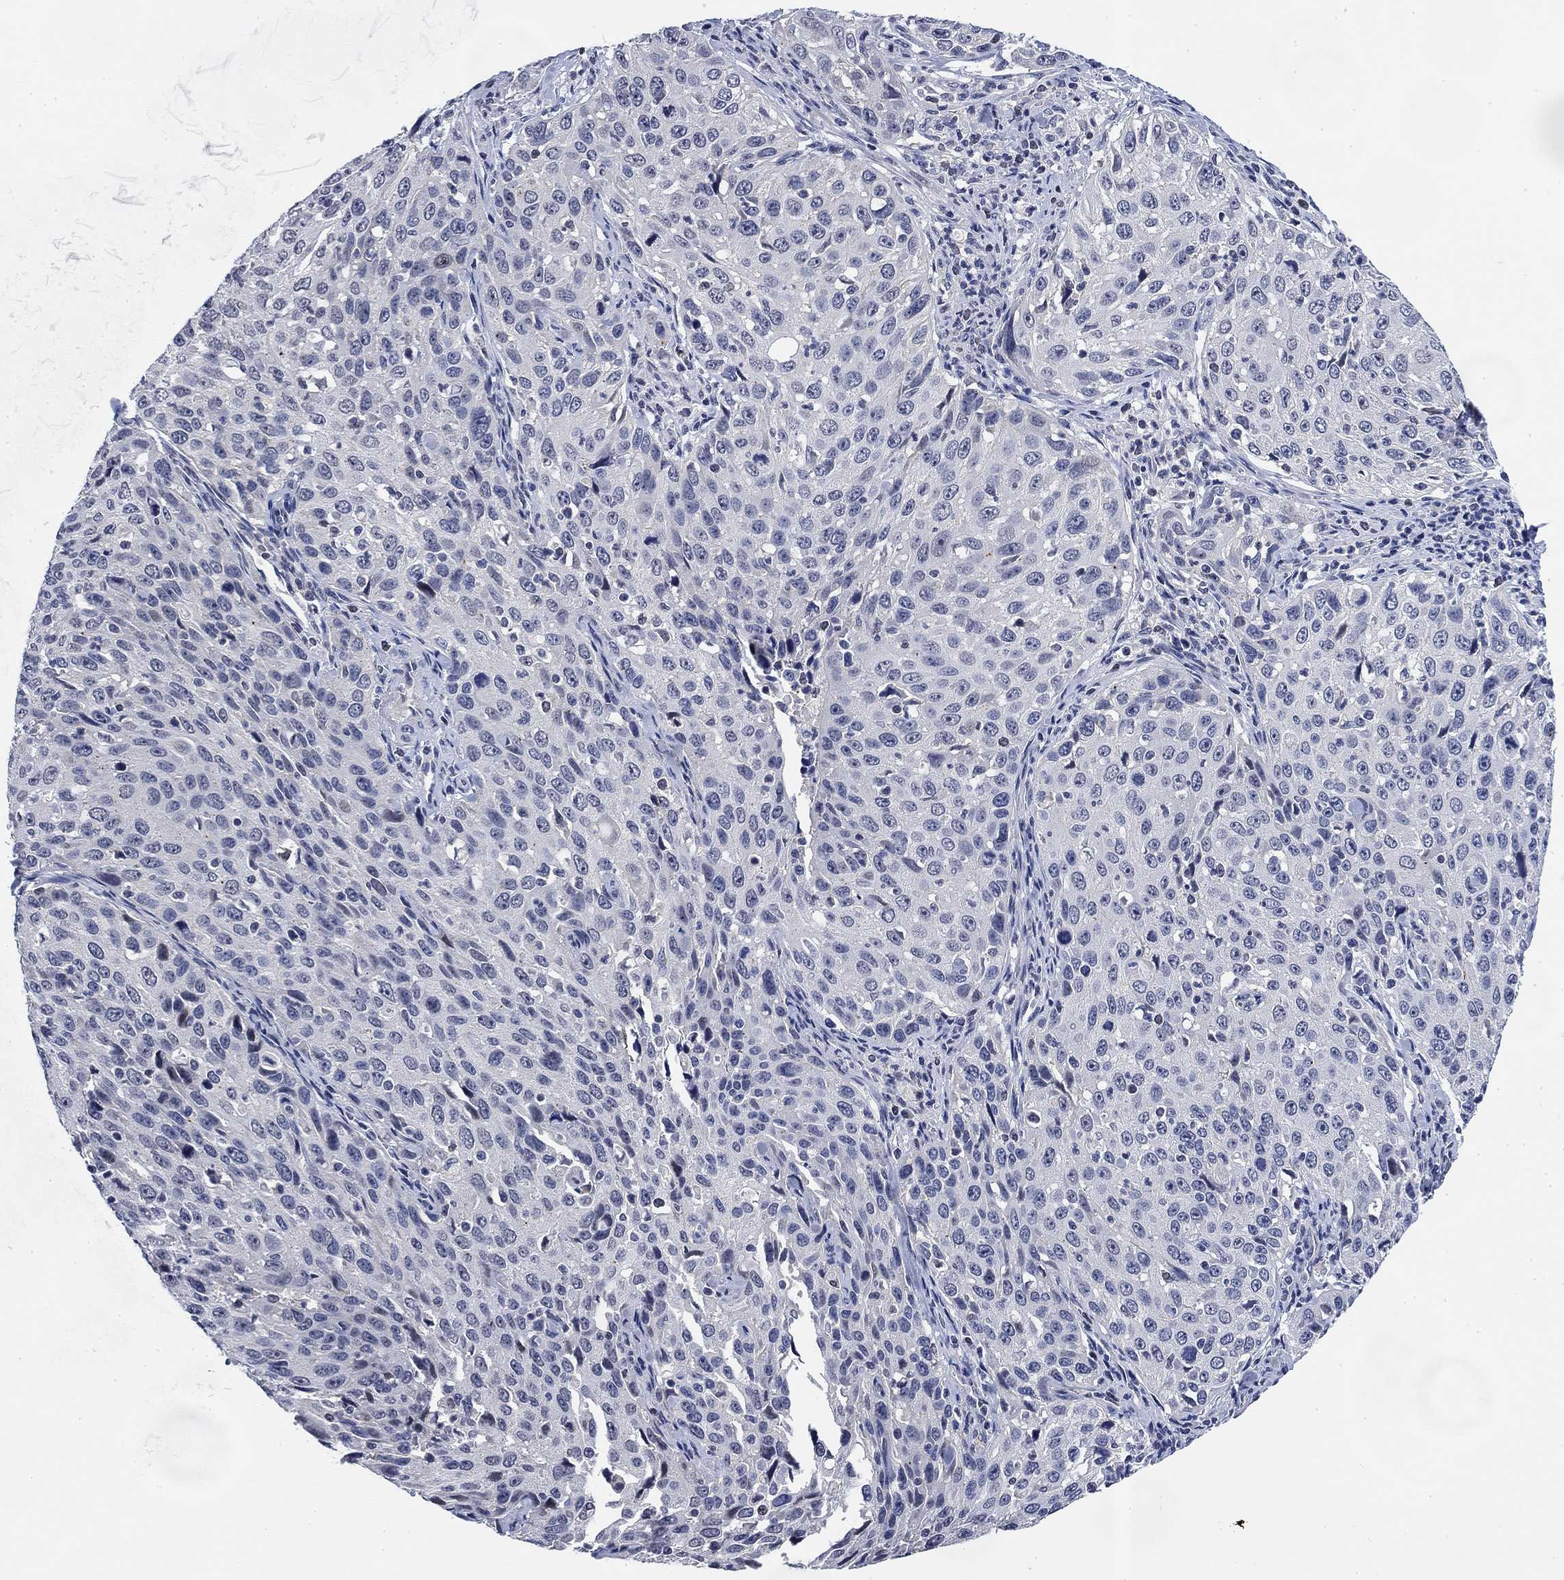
{"staining": {"intensity": "negative", "quantity": "none", "location": "none"}, "tissue": "cervical cancer", "cell_type": "Tumor cells", "image_type": "cancer", "snomed": [{"axis": "morphology", "description": "Squamous cell carcinoma, NOS"}, {"axis": "topography", "description": "Cervix"}], "caption": "Cervical cancer (squamous cell carcinoma) was stained to show a protein in brown. There is no significant expression in tumor cells.", "gene": "DAZL", "patient": {"sex": "female", "age": 26}}